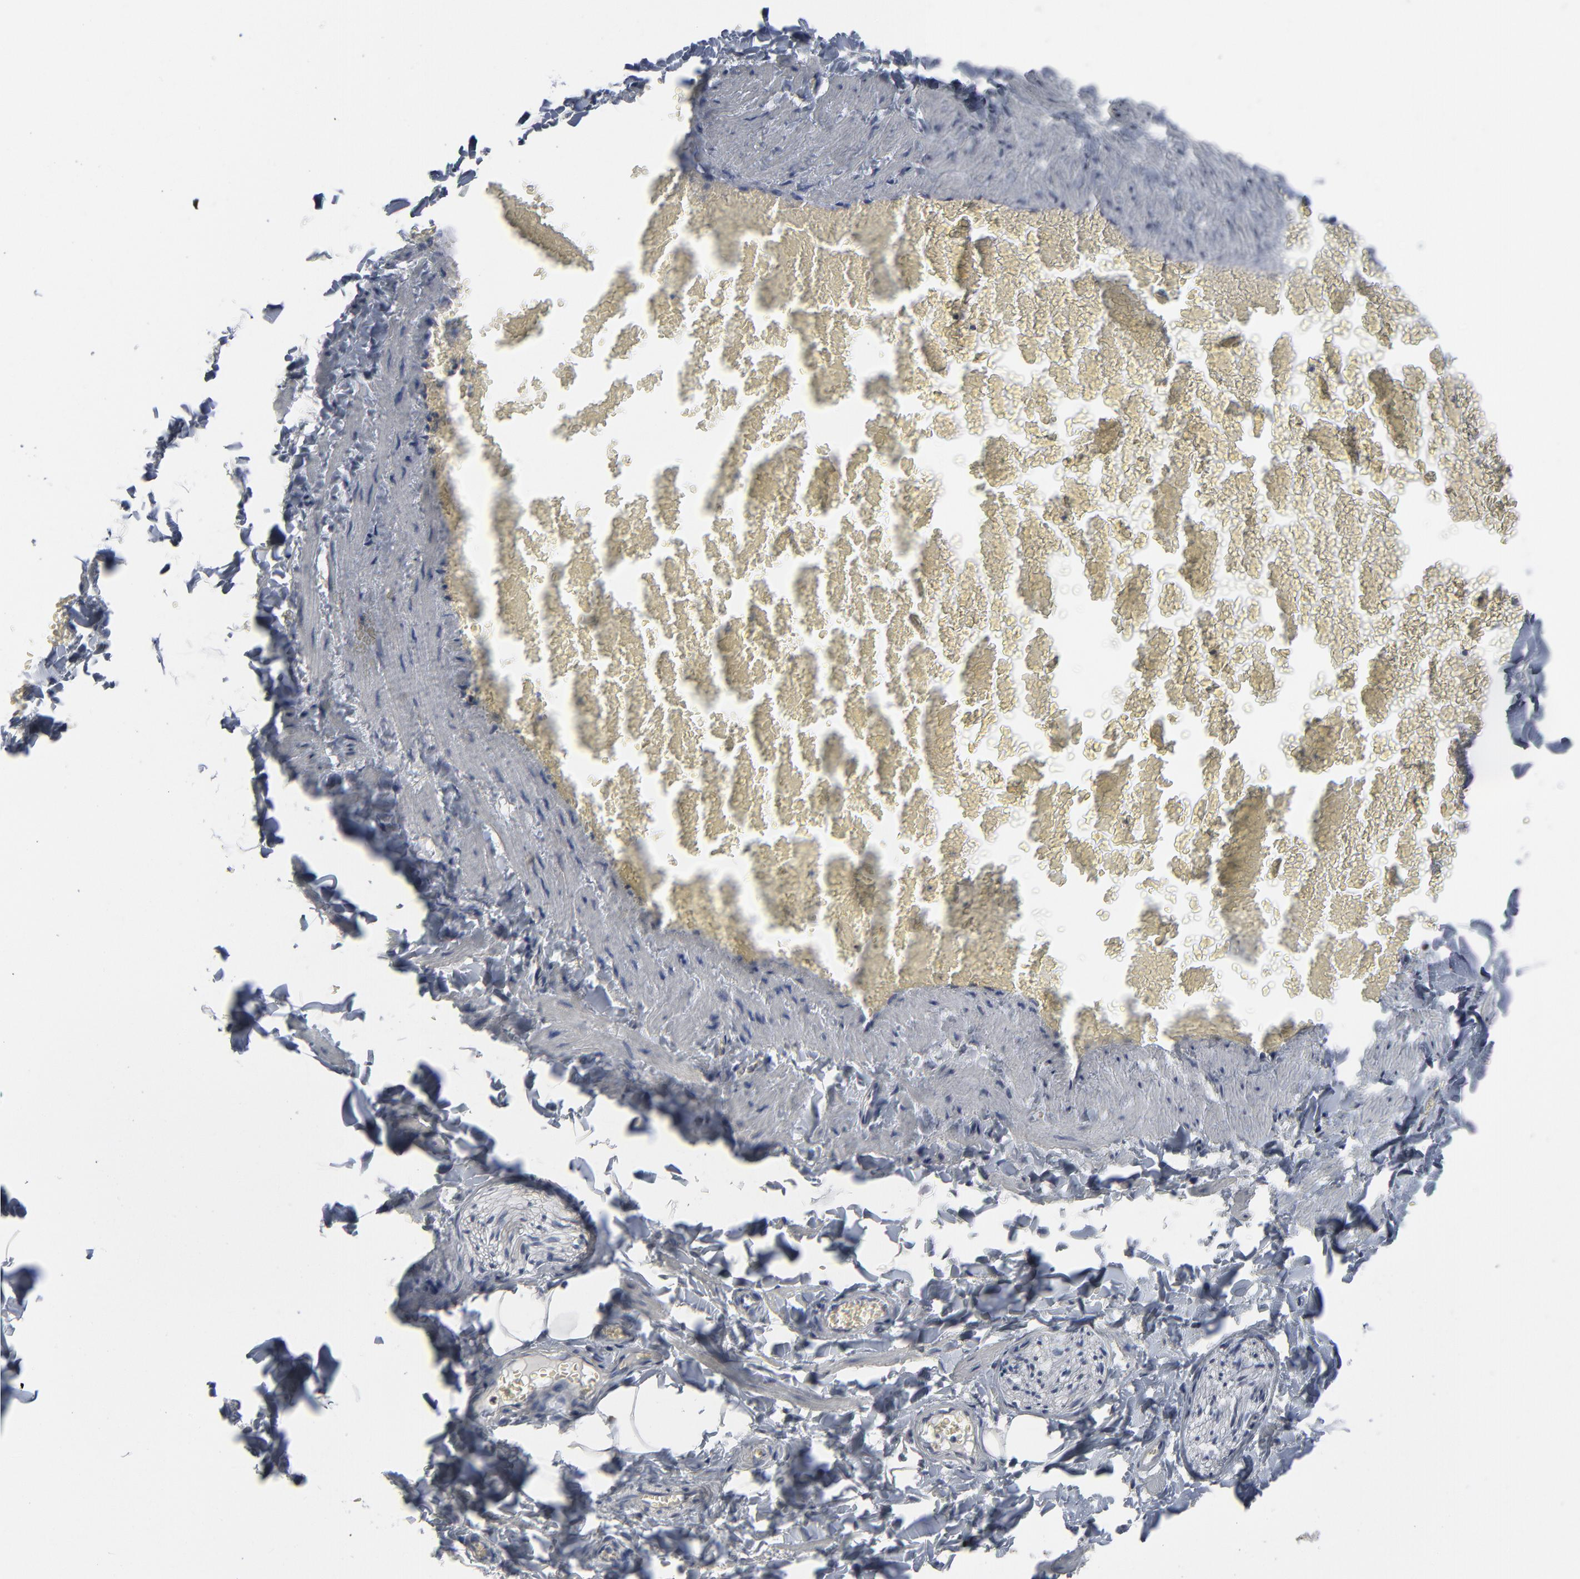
{"staining": {"intensity": "moderate", "quantity": "<25%", "location": "nuclear"}, "tissue": "adipose tissue", "cell_type": "Adipocytes", "image_type": "normal", "snomed": [{"axis": "morphology", "description": "Normal tissue, NOS"}, {"axis": "topography", "description": "Vascular tissue"}], "caption": "Immunohistochemical staining of benign human adipose tissue reveals low levels of moderate nuclear staining in approximately <25% of adipocytes.", "gene": "FOXN2", "patient": {"sex": "male", "age": 41}}